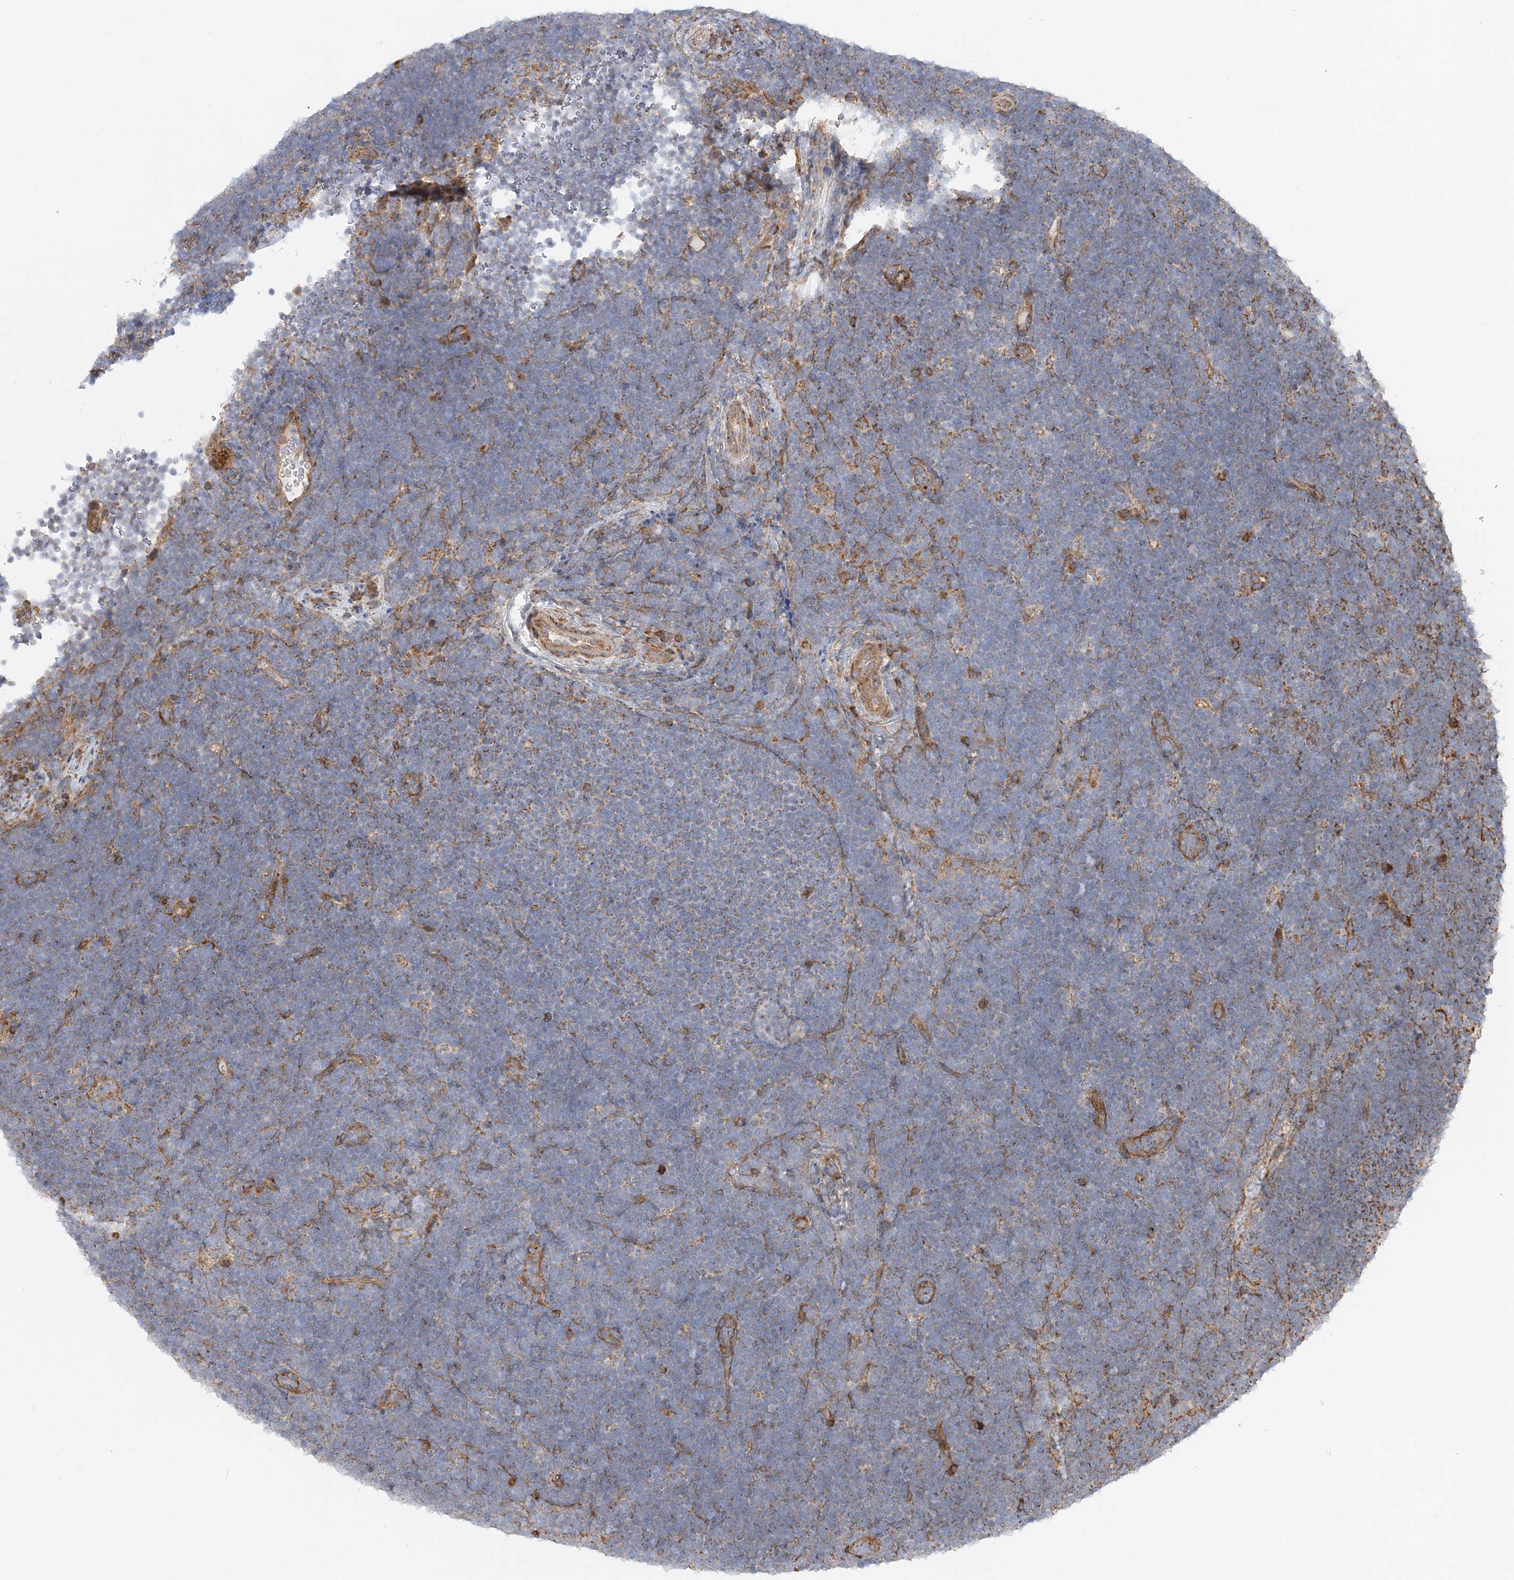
{"staining": {"intensity": "negative", "quantity": "none", "location": "none"}, "tissue": "lymphoma", "cell_type": "Tumor cells", "image_type": "cancer", "snomed": [{"axis": "morphology", "description": "Malignant lymphoma, non-Hodgkin's type, High grade"}, {"axis": "topography", "description": "Lymph node"}], "caption": "DAB (3,3'-diaminobenzidine) immunohistochemical staining of lymphoma exhibits no significant positivity in tumor cells.", "gene": "ZFYVE16", "patient": {"sex": "male", "age": 13}}